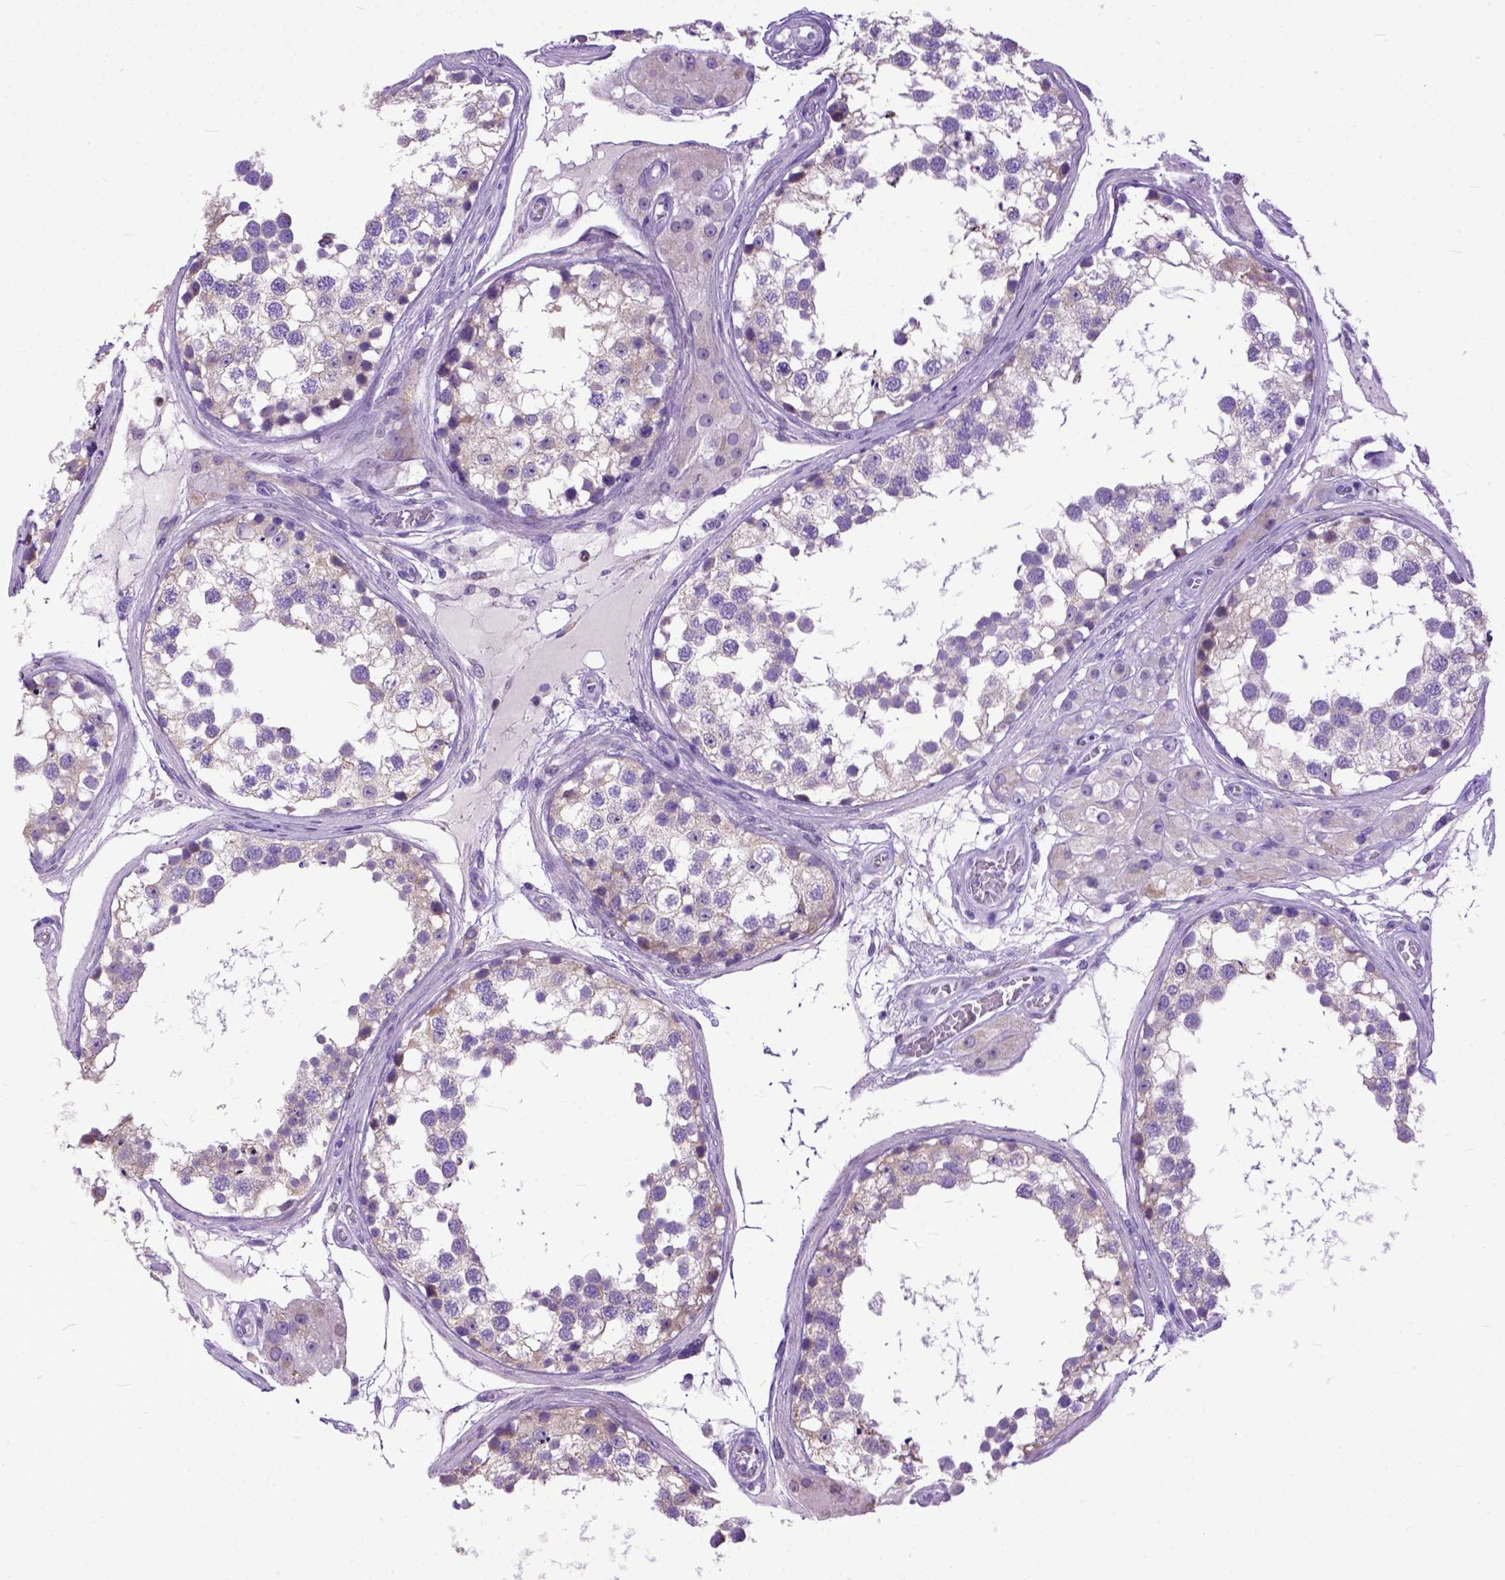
{"staining": {"intensity": "weak", "quantity": "25%-75%", "location": "cytoplasmic/membranous"}, "tissue": "testis", "cell_type": "Cells in seminiferous ducts", "image_type": "normal", "snomed": [{"axis": "morphology", "description": "Normal tissue, NOS"}, {"axis": "morphology", "description": "Seminoma, NOS"}, {"axis": "topography", "description": "Testis"}], "caption": "Immunohistochemistry of normal testis demonstrates low levels of weak cytoplasmic/membranous staining in about 25%-75% of cells in seminiferous ducts.", "gene": "CRB1", "patient": {"sex": "male", "age": 65}}